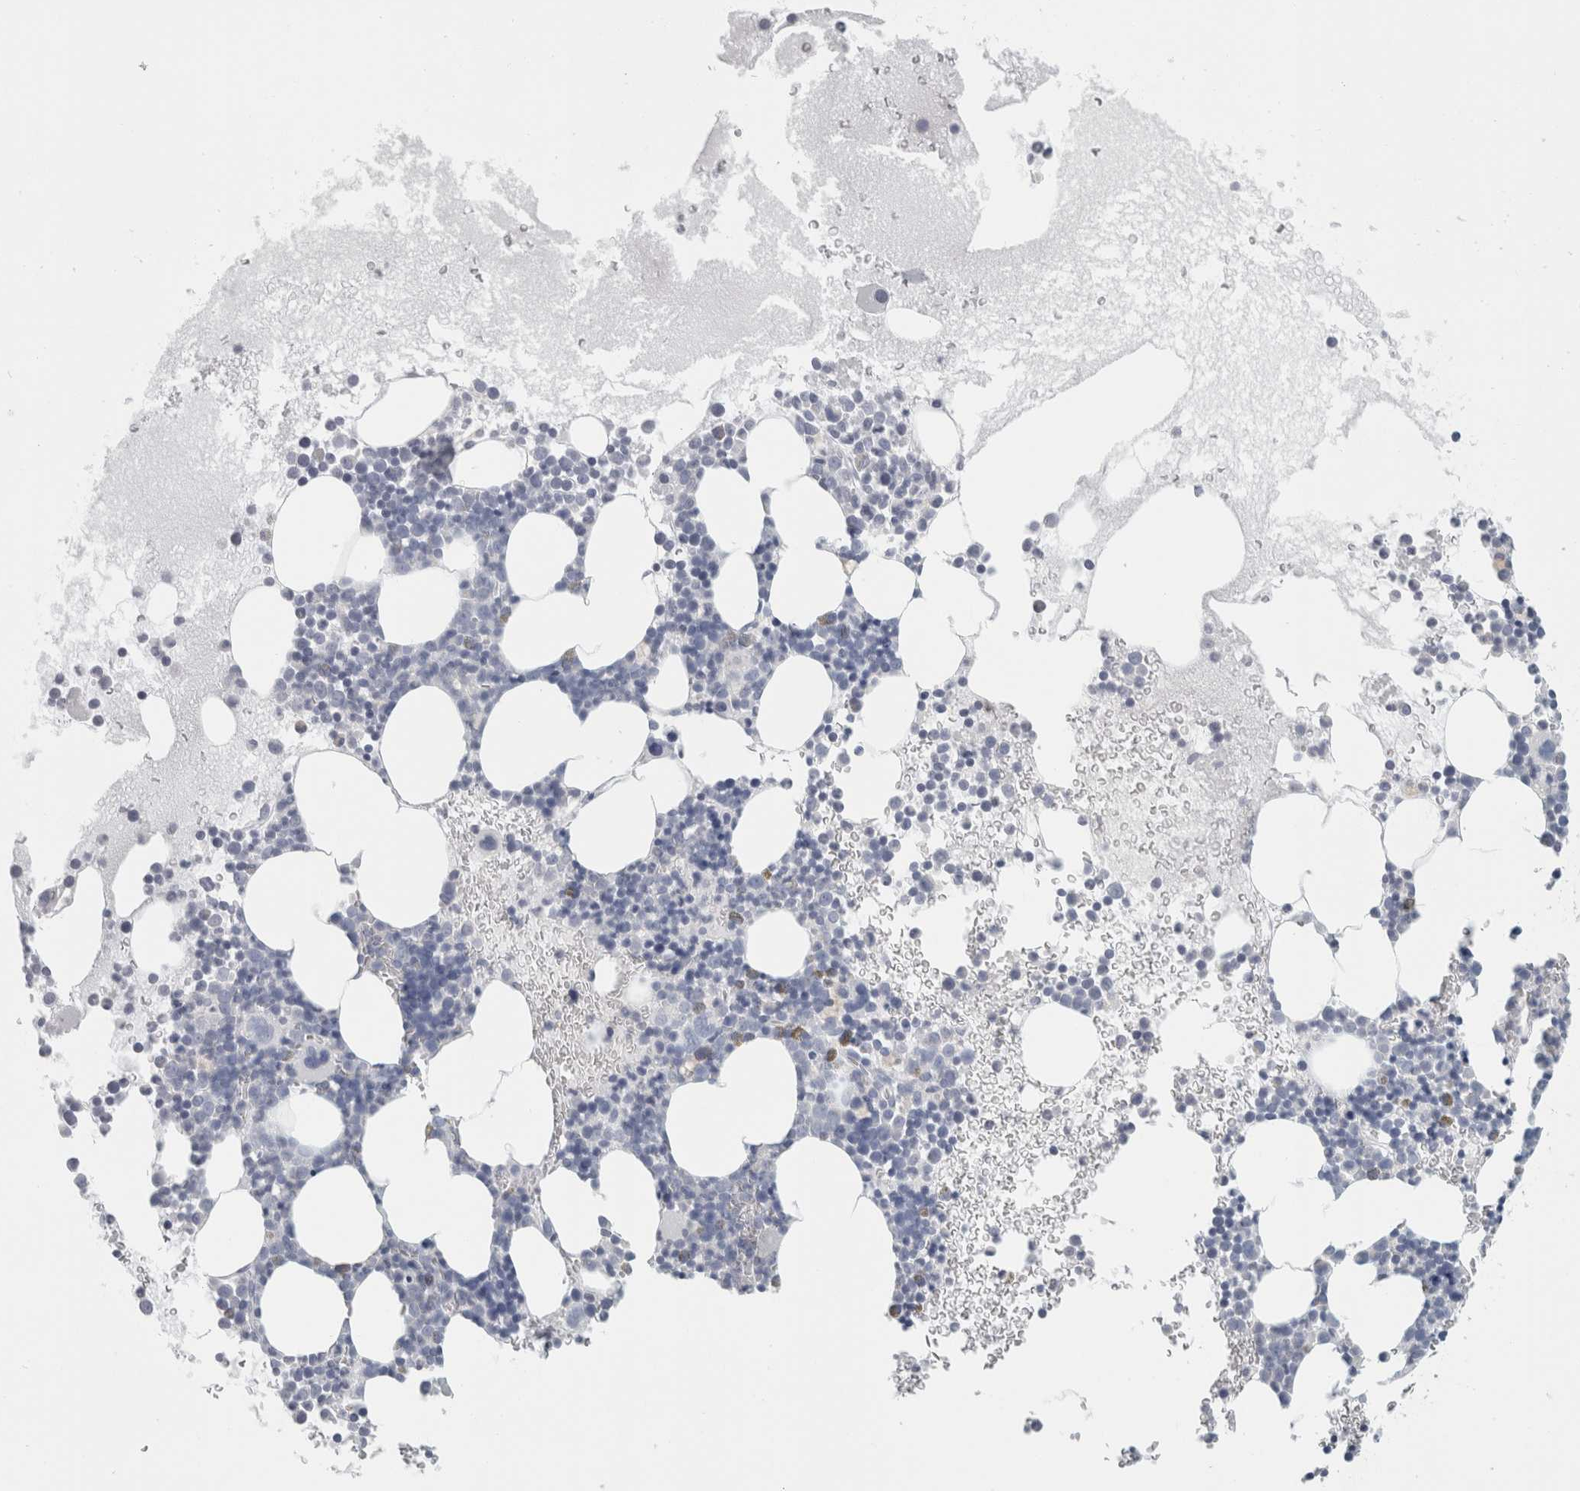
{"staining": {"intensity": "negative", "quantity": "none", "location": "none"}, "tissue": "bone marrow", "cell_type": "Hematopoietic cells", "image_type": "normal", "snomed": [{"axis": "morphology", "description": "Normal tissue, NOS"}, {"axis": "morphology", "description": "Inflammation, NOS"}, {"axis": "topography", "description": "Bone marrow"}], "caption": "Immunohistochemistry (IHC) histopathology image of unremarkable bone marrow stained for a protein (brown), which displays no expression in hematopoietic cells.", "gene": "SLC28A3", "patient": {"sex": "female", "age": 45}}